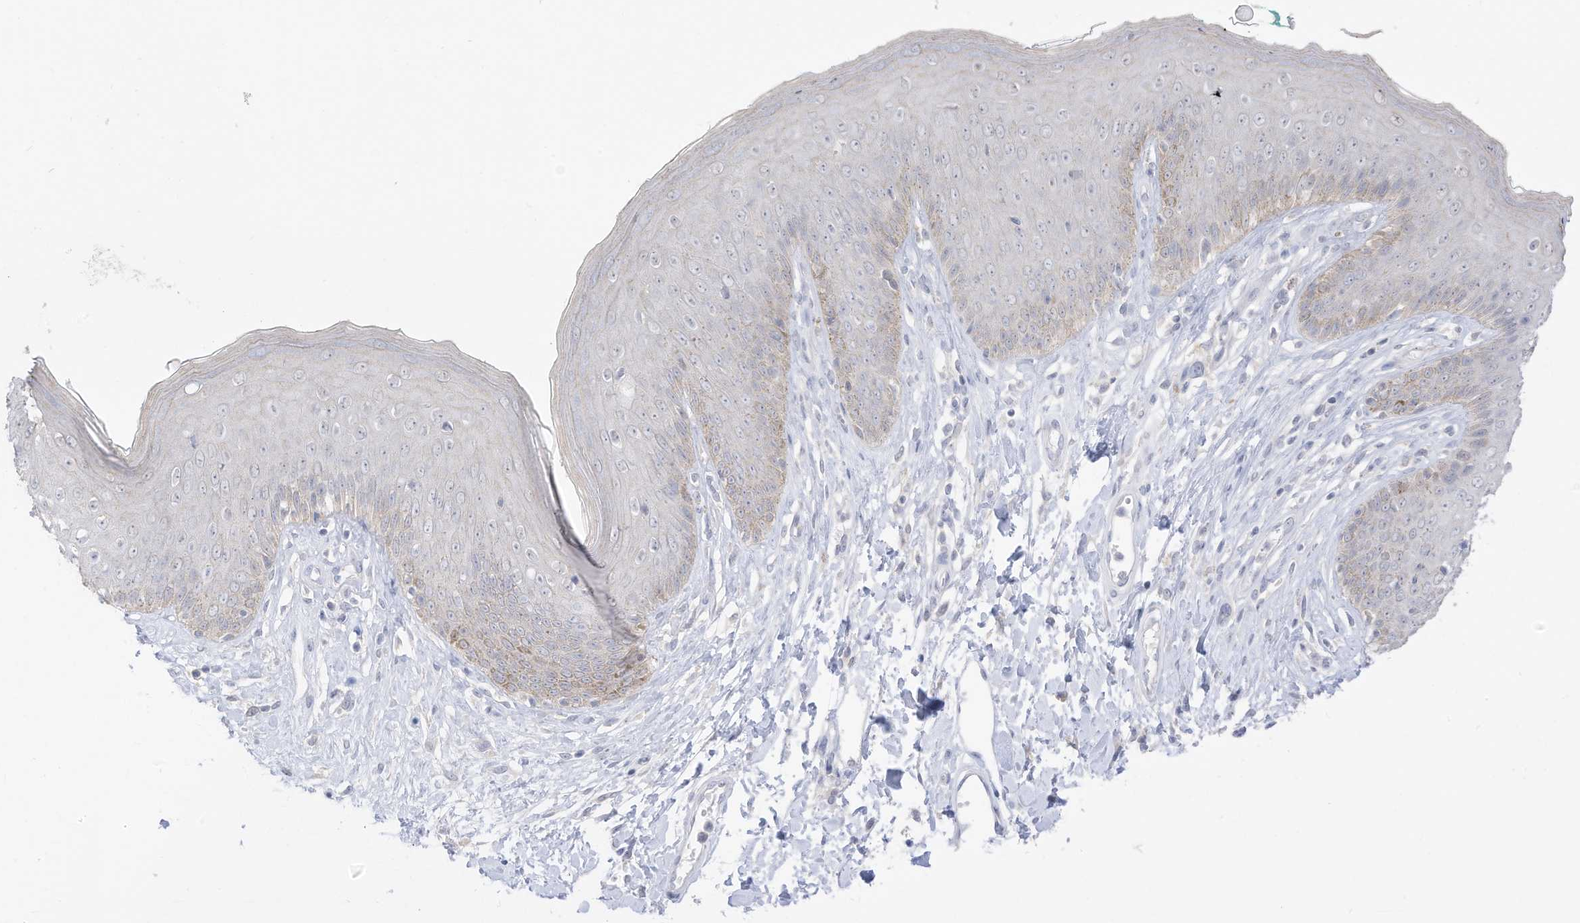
{"staining": {"intensity": "weak", "quantity": "<25%", "location": "cytoplasmic/membranous"}, "tissue": "skin", "cell_type": "Epidermal cells", "image_type": "normal", "snomed": [{"axis": "morphology", "description": "Normal tissue, NOS"}, {"axis": "morphology", "description": "Squamous cell carcinoma, NOS"}, {"axis": "topography", "description": "Vulva"}], "caption": "IHC histopathology image of unremarkable human skin stained for a protein (brown), which reveals no staining in epidermal cells.", "gene": "OGT", "patient": {"sex": "female", "age": 85}}